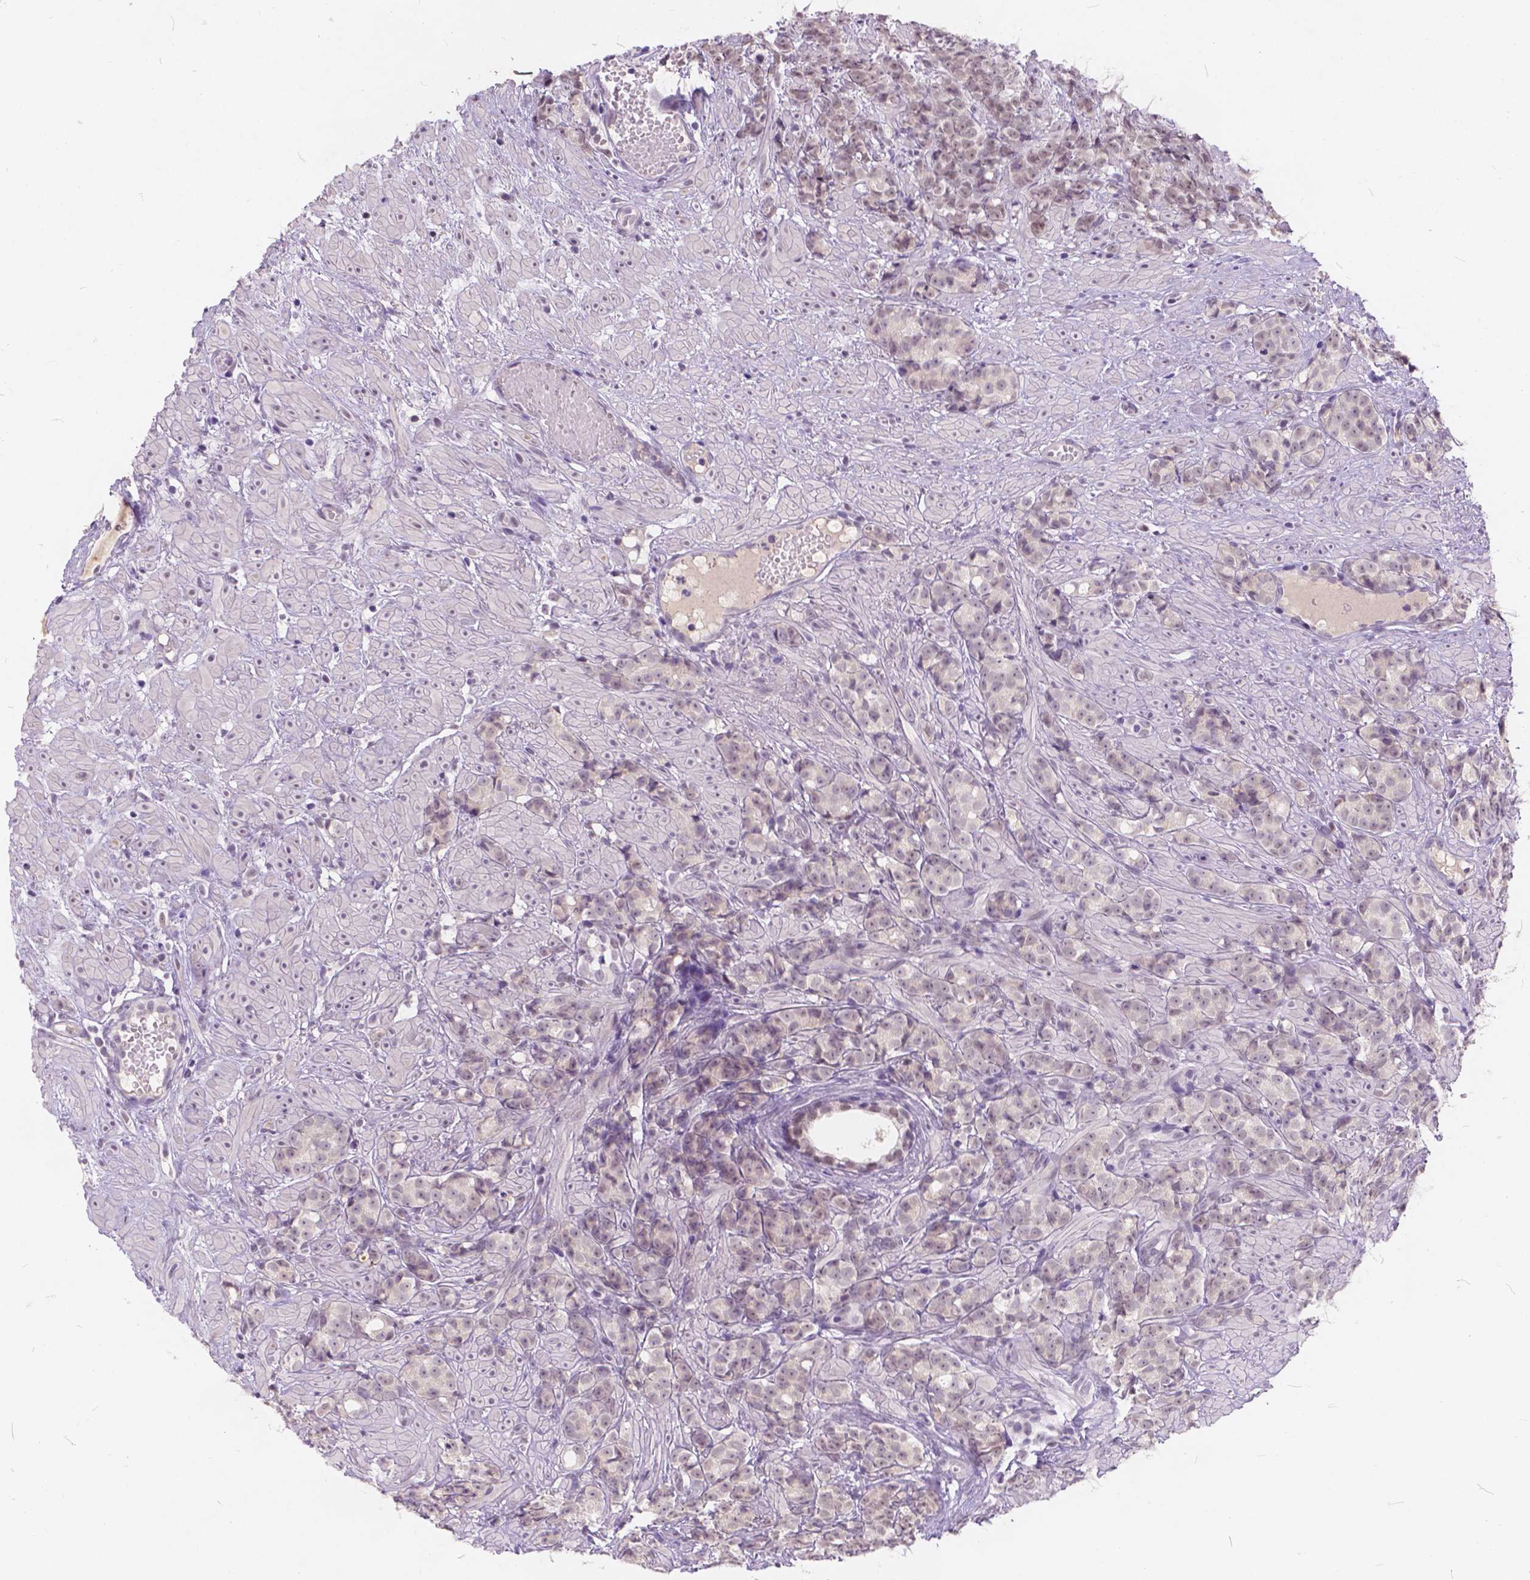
{"staining": {"intensity": "negative", "quantity": "none", "location": "none"}, "tissue": "prostate cancer", "cell_type": "Tumor cells", "image_type": "cancer", "snomed": [{"axis": "morphology", "description": "Adenocarcinoma, High grade"}, {"axis": "topography", "description": "Prostate"}], "caption": "Prostate cancer (adenocarcinoma (high-grade)) was stained to show a protein in brown. There is no significant positivity in tumor cells. Brightfield microscopy of IHC stained with DAB (3,3'-diaminobenzidine) (brown) and hematoxylin (blue), captured at high magnification.", "gene": "FAM53A", "patient": {"sex": "male", "age": 81}}